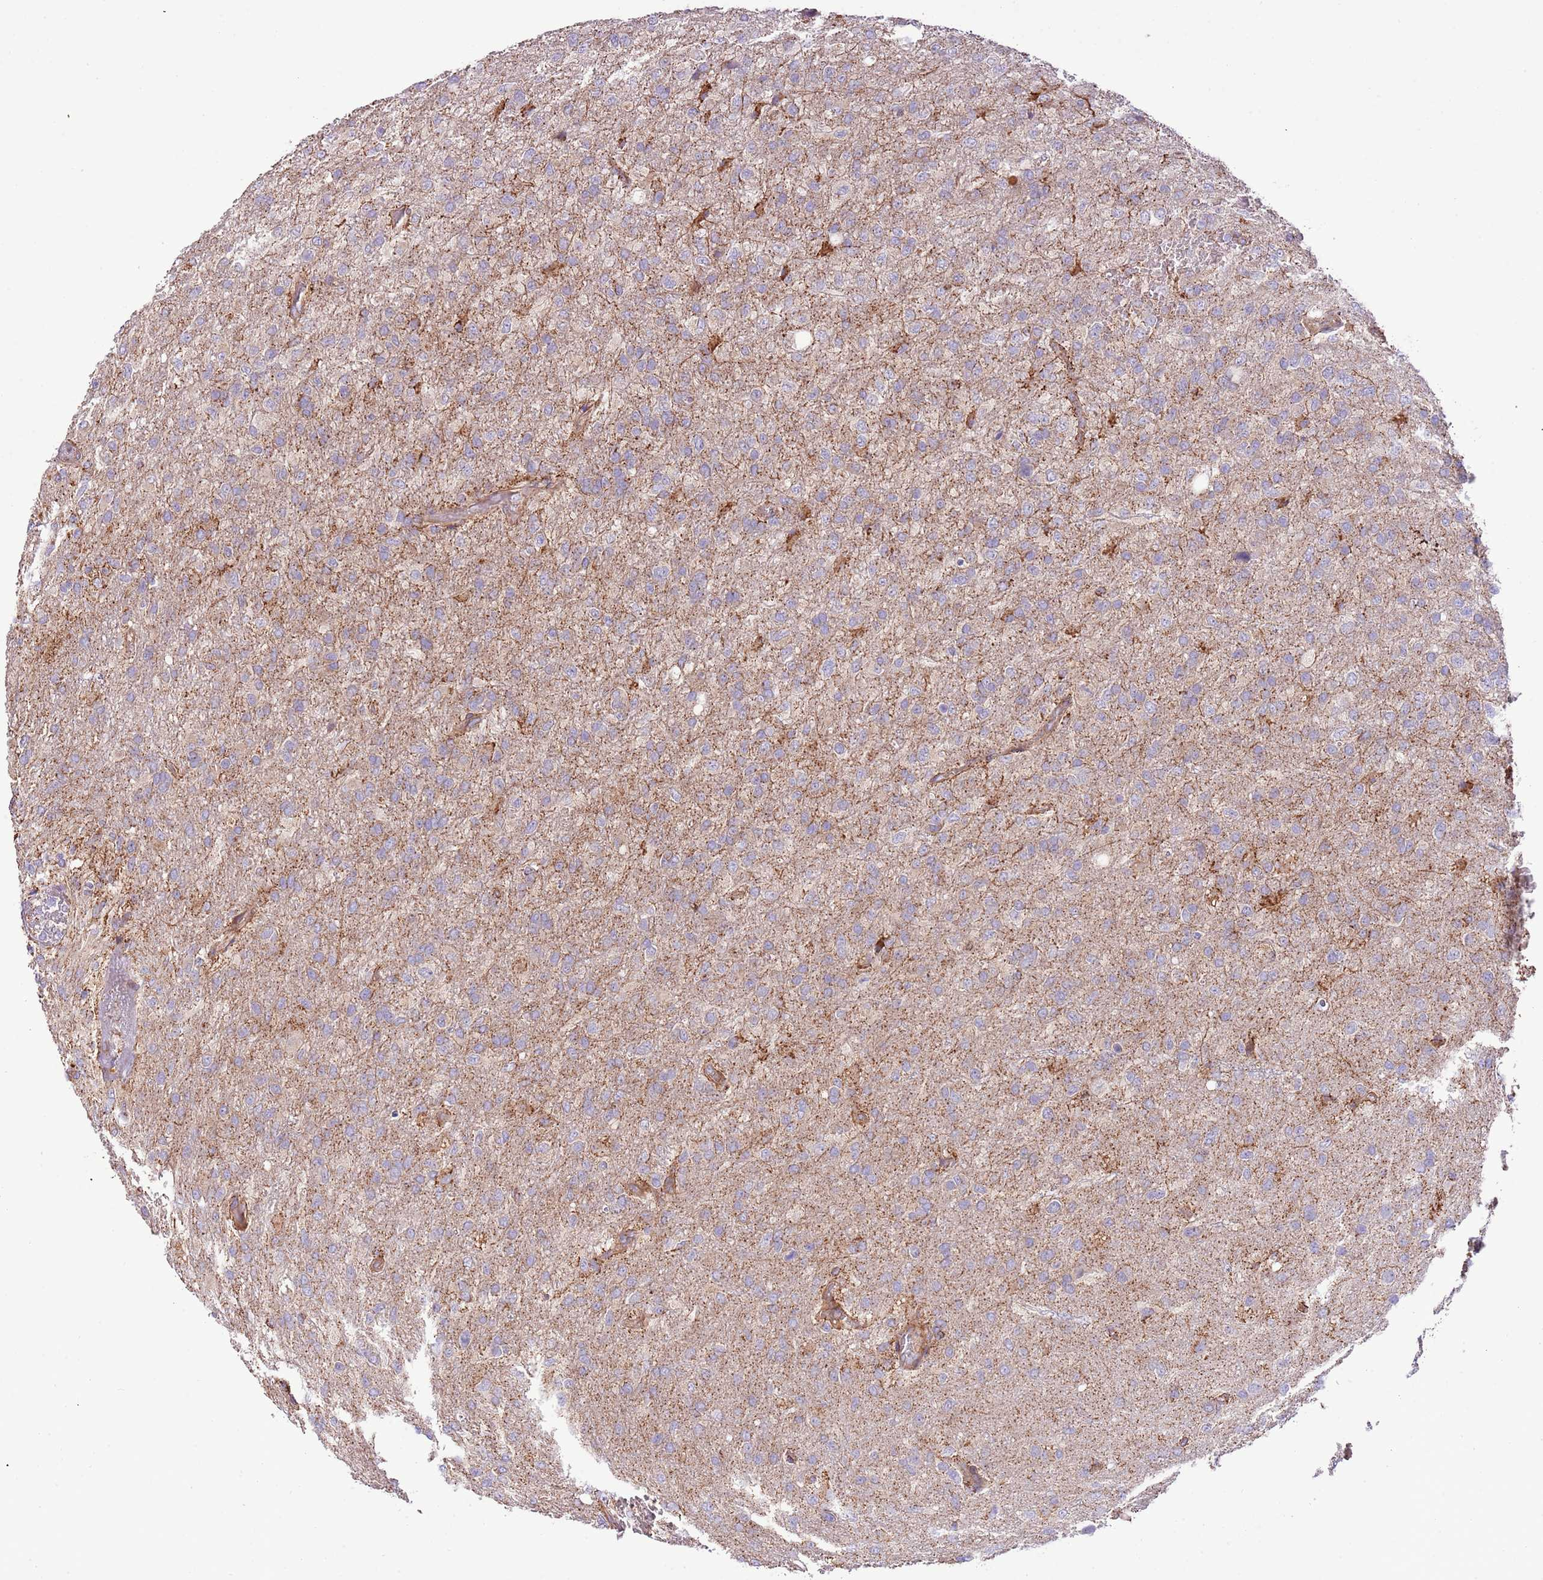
{"staining": {"intensity": "weak", "quantity": "25%-75%", "location": "cytoplasmic/membranous"}, "tissue": "glioma", "cell_type": "Tumor cells", "image_type": "cancer", "snomed": [{"axis": "morphology", "description": "Glioma, malignant, High grade"}, {"axis": "topography", "description": "Brain"}], "caption": "The immunohistochemical stain highlights weak cytoplasmic/membranous positivity in tumor cells of malignant glioma (high-grade) tissue.", "gene": "DOCK6", "patient": {"sex": "female", "age": 74}}